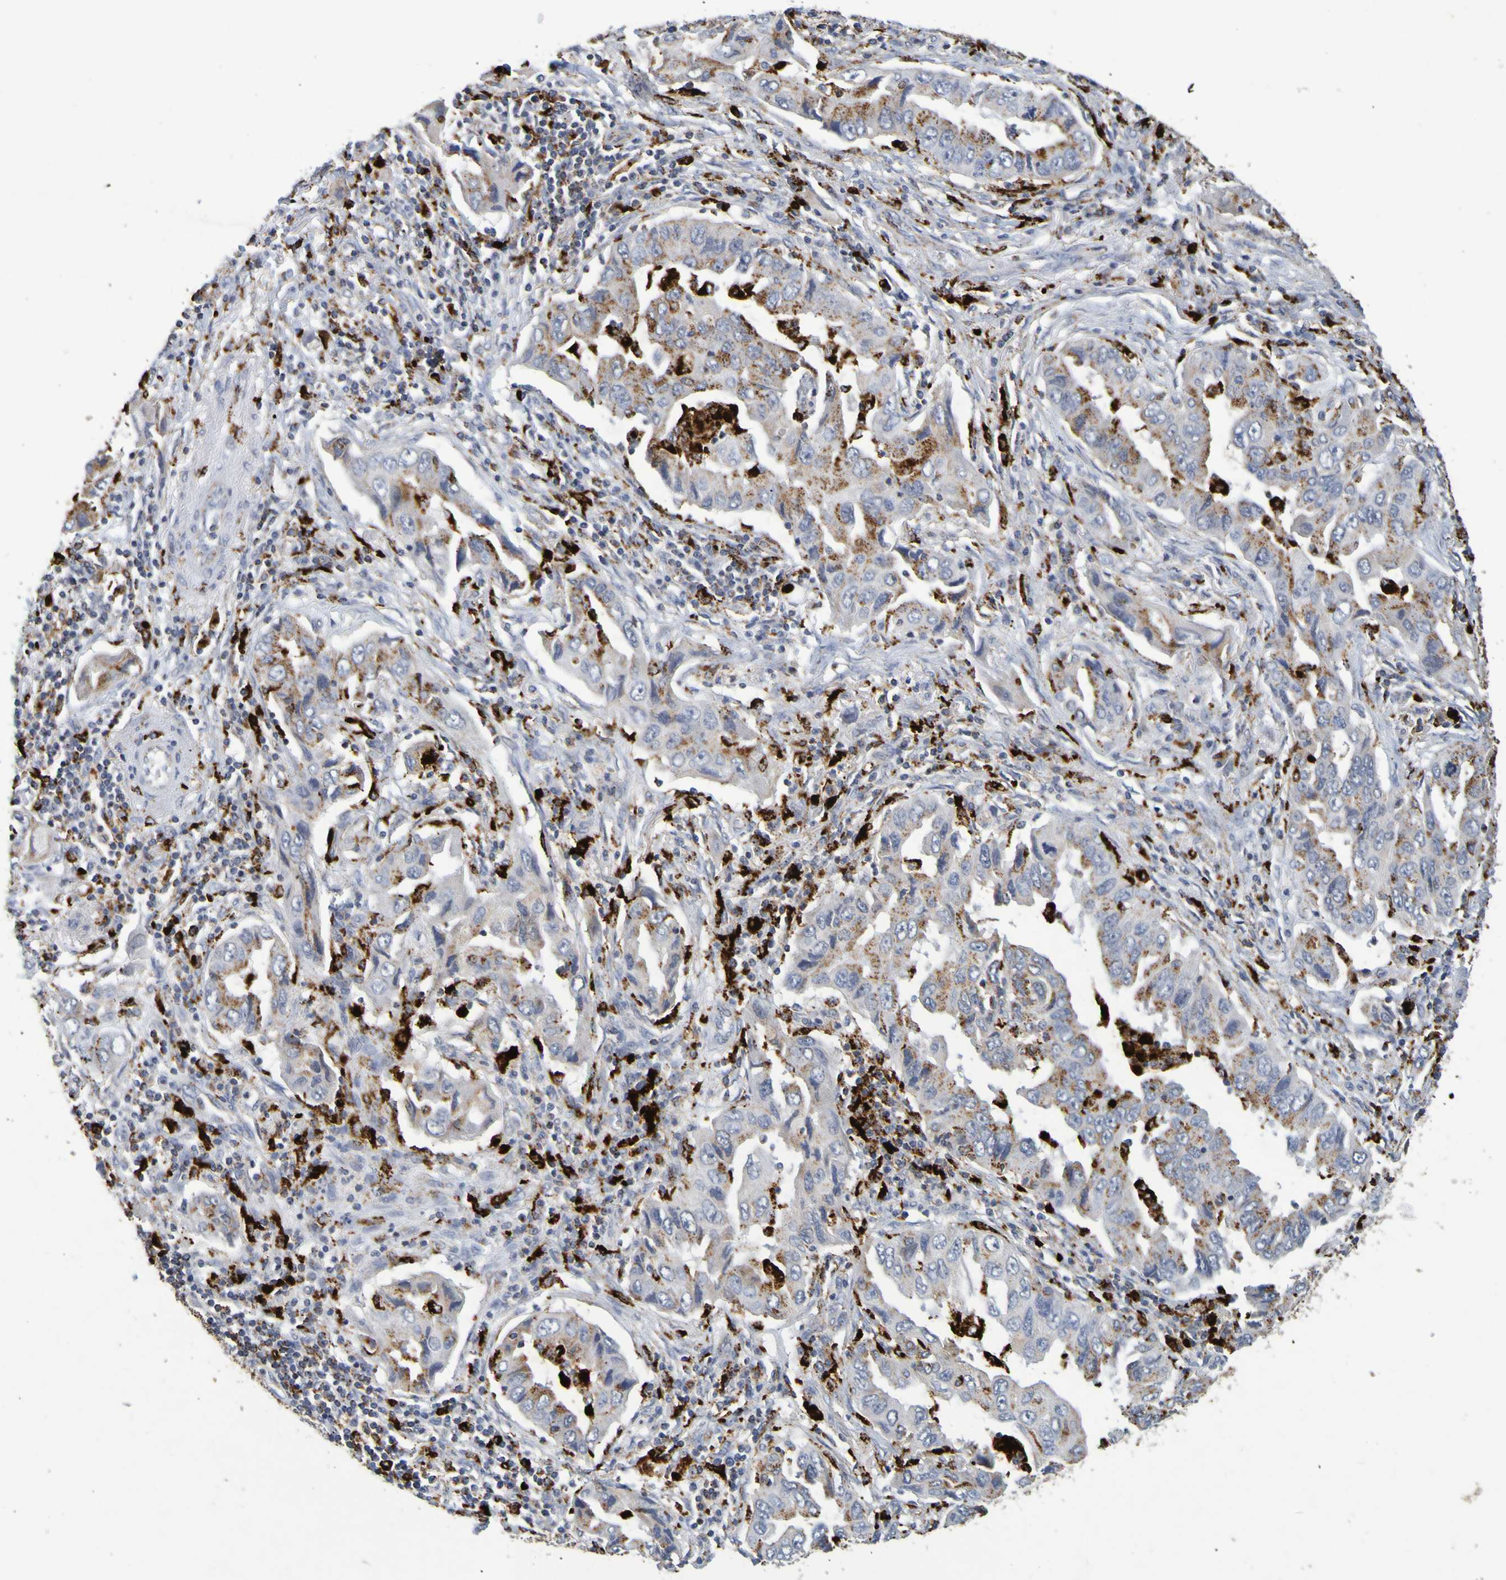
{"staining": {"intensity": "moderate", "quantity": "25%-75%", "location": "cytoplasmic/membranous"}, "tissue": "lung cancer", "cell_type": "Tumor cells", "image_type": "cancer", "snomed": [{"axis": "morphology", "description": "Adenocarcinoma, NOS"}, {"axis": "topography", "description": "Lung"}], "caption": "A brown stain shows moderate cytoplasmic/membranous staining of a protein in human lung adenocarcinoma tumor cells.", "gene": "TPH1", "patient": {"sex": "female", "age": 65}}